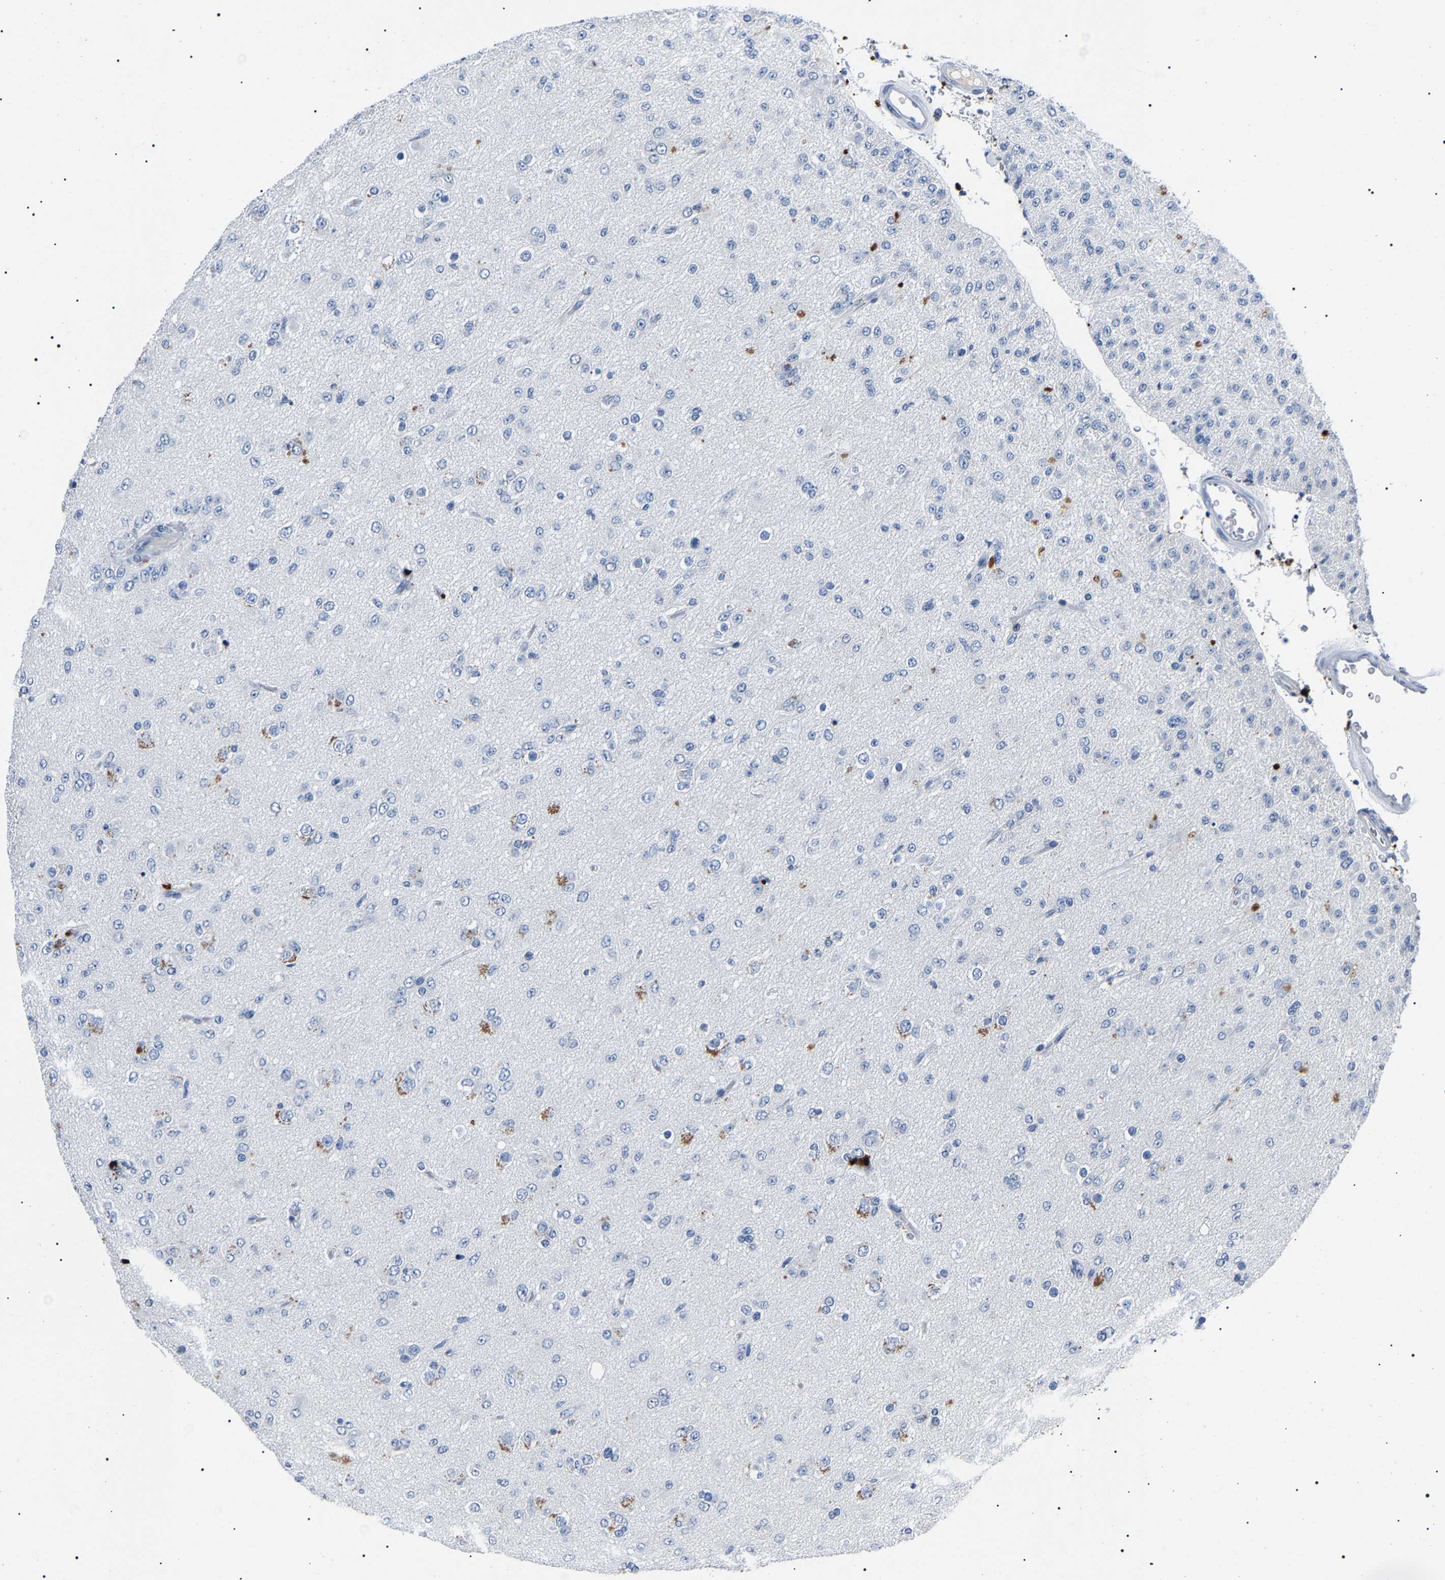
{"staining": {"intensity": "negative", "quantity": "none", "location": "none"}, "tissue": "glioma", "cell_type": "Tumor cells", "image_type": "cancer", "snomed": [{"axis": "morphology", "description": "Glioma, malignant, Low grade"}, {"axis": "topography", "description": "Brain"}], "caption": "The immunohistochemistry (IHC) histopathology image has no significant staining in tumor cells of glioma tissue.", "gene": "KLK15", "patient": {"sex": "male", "age": 65}}